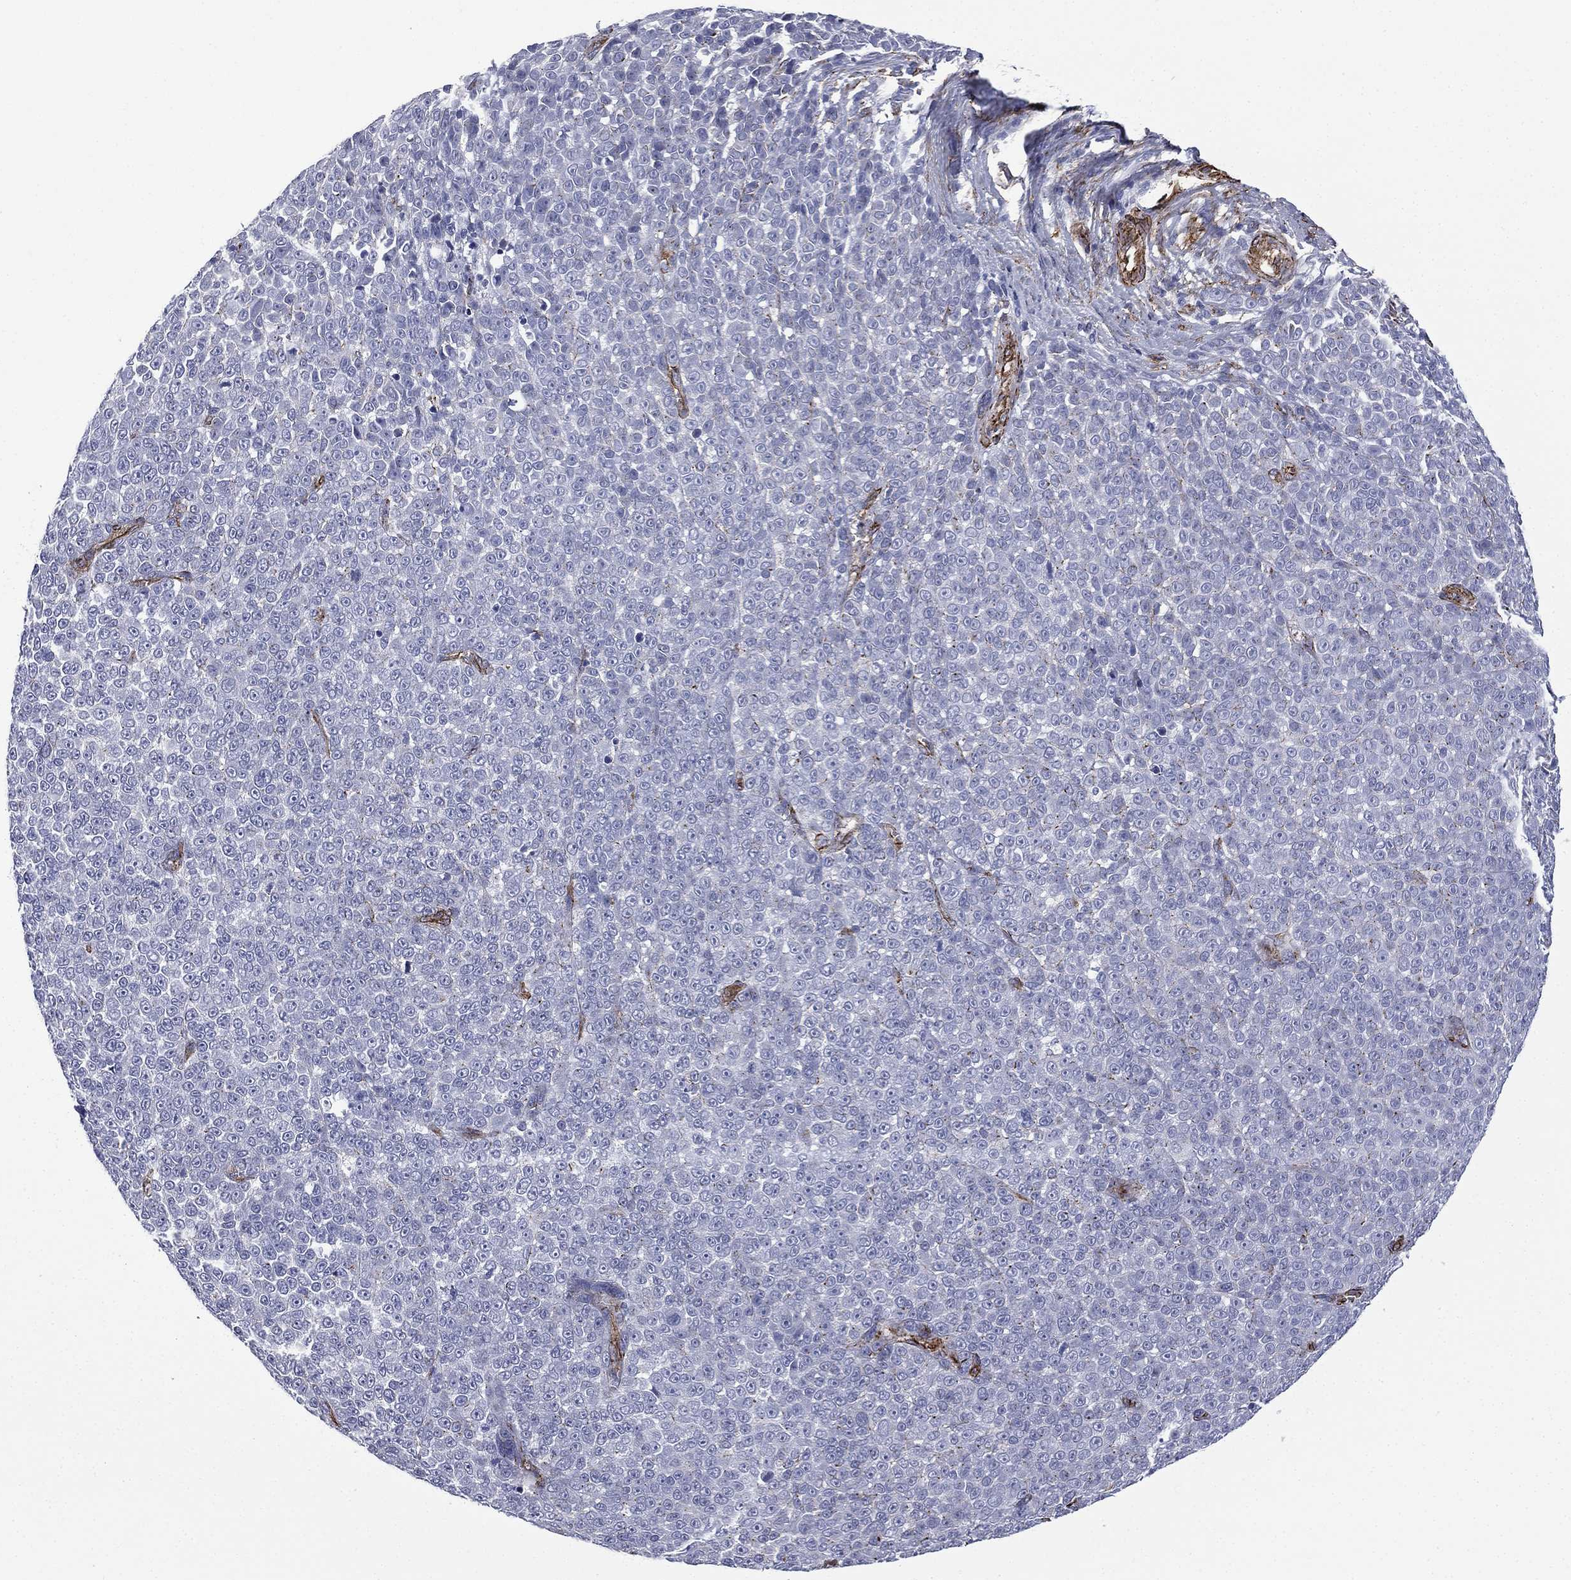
{"staining": {"intensity": "negative", "quantity": "none", "location": "none"}, "tissue": "melanoma", "cell_type": "Tumor cells", "image_type": "cancer", "snomed": [{"axis": "morphology", "description": "Malignant melanoma, NOS"}, {"axis": "topography", "description": "Skin"}], "caption": "The image reveals no staining of tumor cells in malignant melanoma.", "gene": "CAVIN3", "patient": {"sex": "female", "age": 95}}